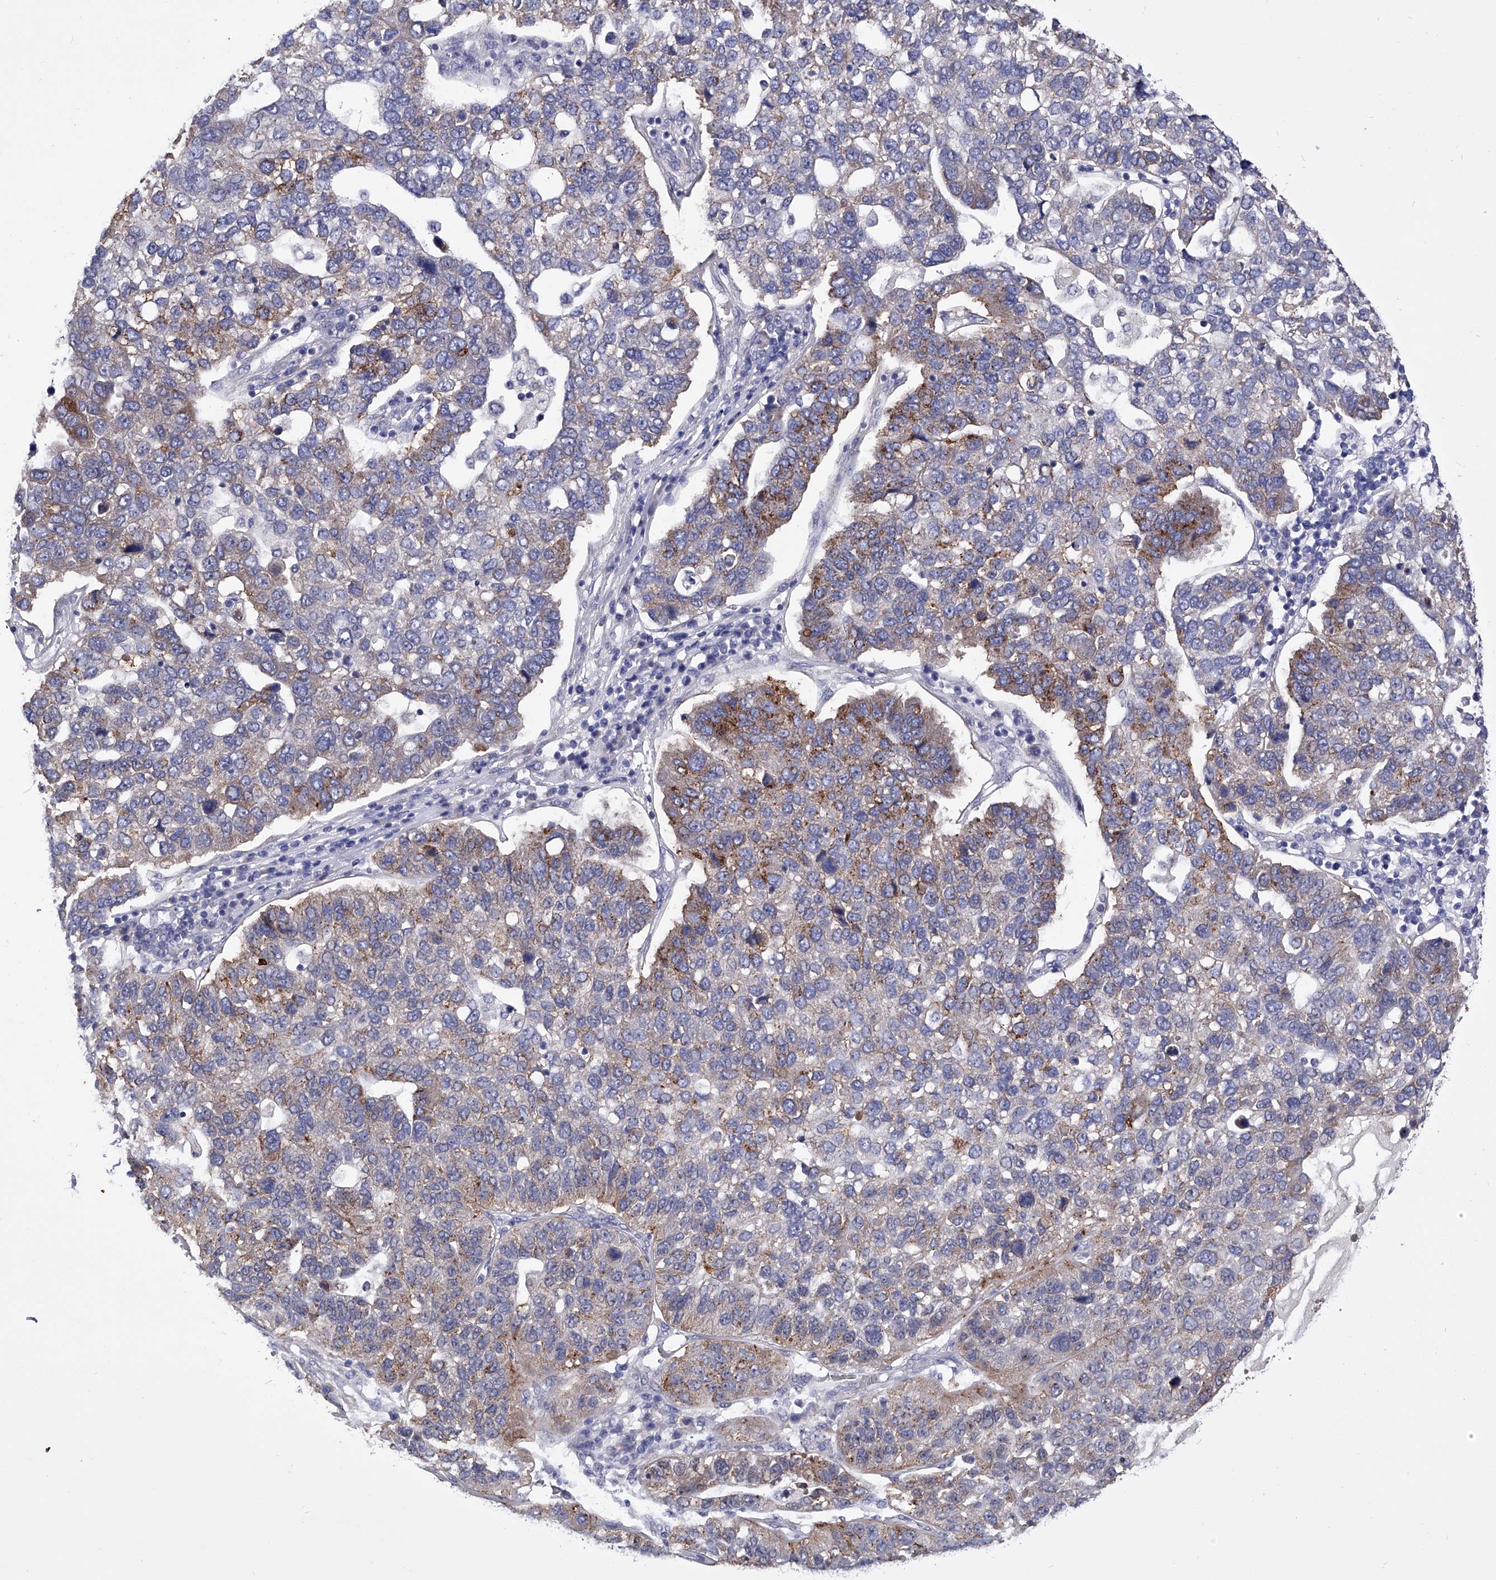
{"staining": {"intensity": "moderate", "quantity": "<25%", "location": "cytoplasmic/membranous"}, "tissue": "pancreatic cancer", "cell_type": "Tumor cells", "image_type": "cancer", "snomed": [{"axis": "morphology", "description": "Adenocarcinoma, NOS"}, {"axis": "topography", "description": "Pancreas"}], "caption": "Moderate cytoplasmic/membranous staining is seen in about <25% of tumor cells in pancreatic cancer.", "gene": "ZNF529", "patient": {"sex": "female", "age": 61}}